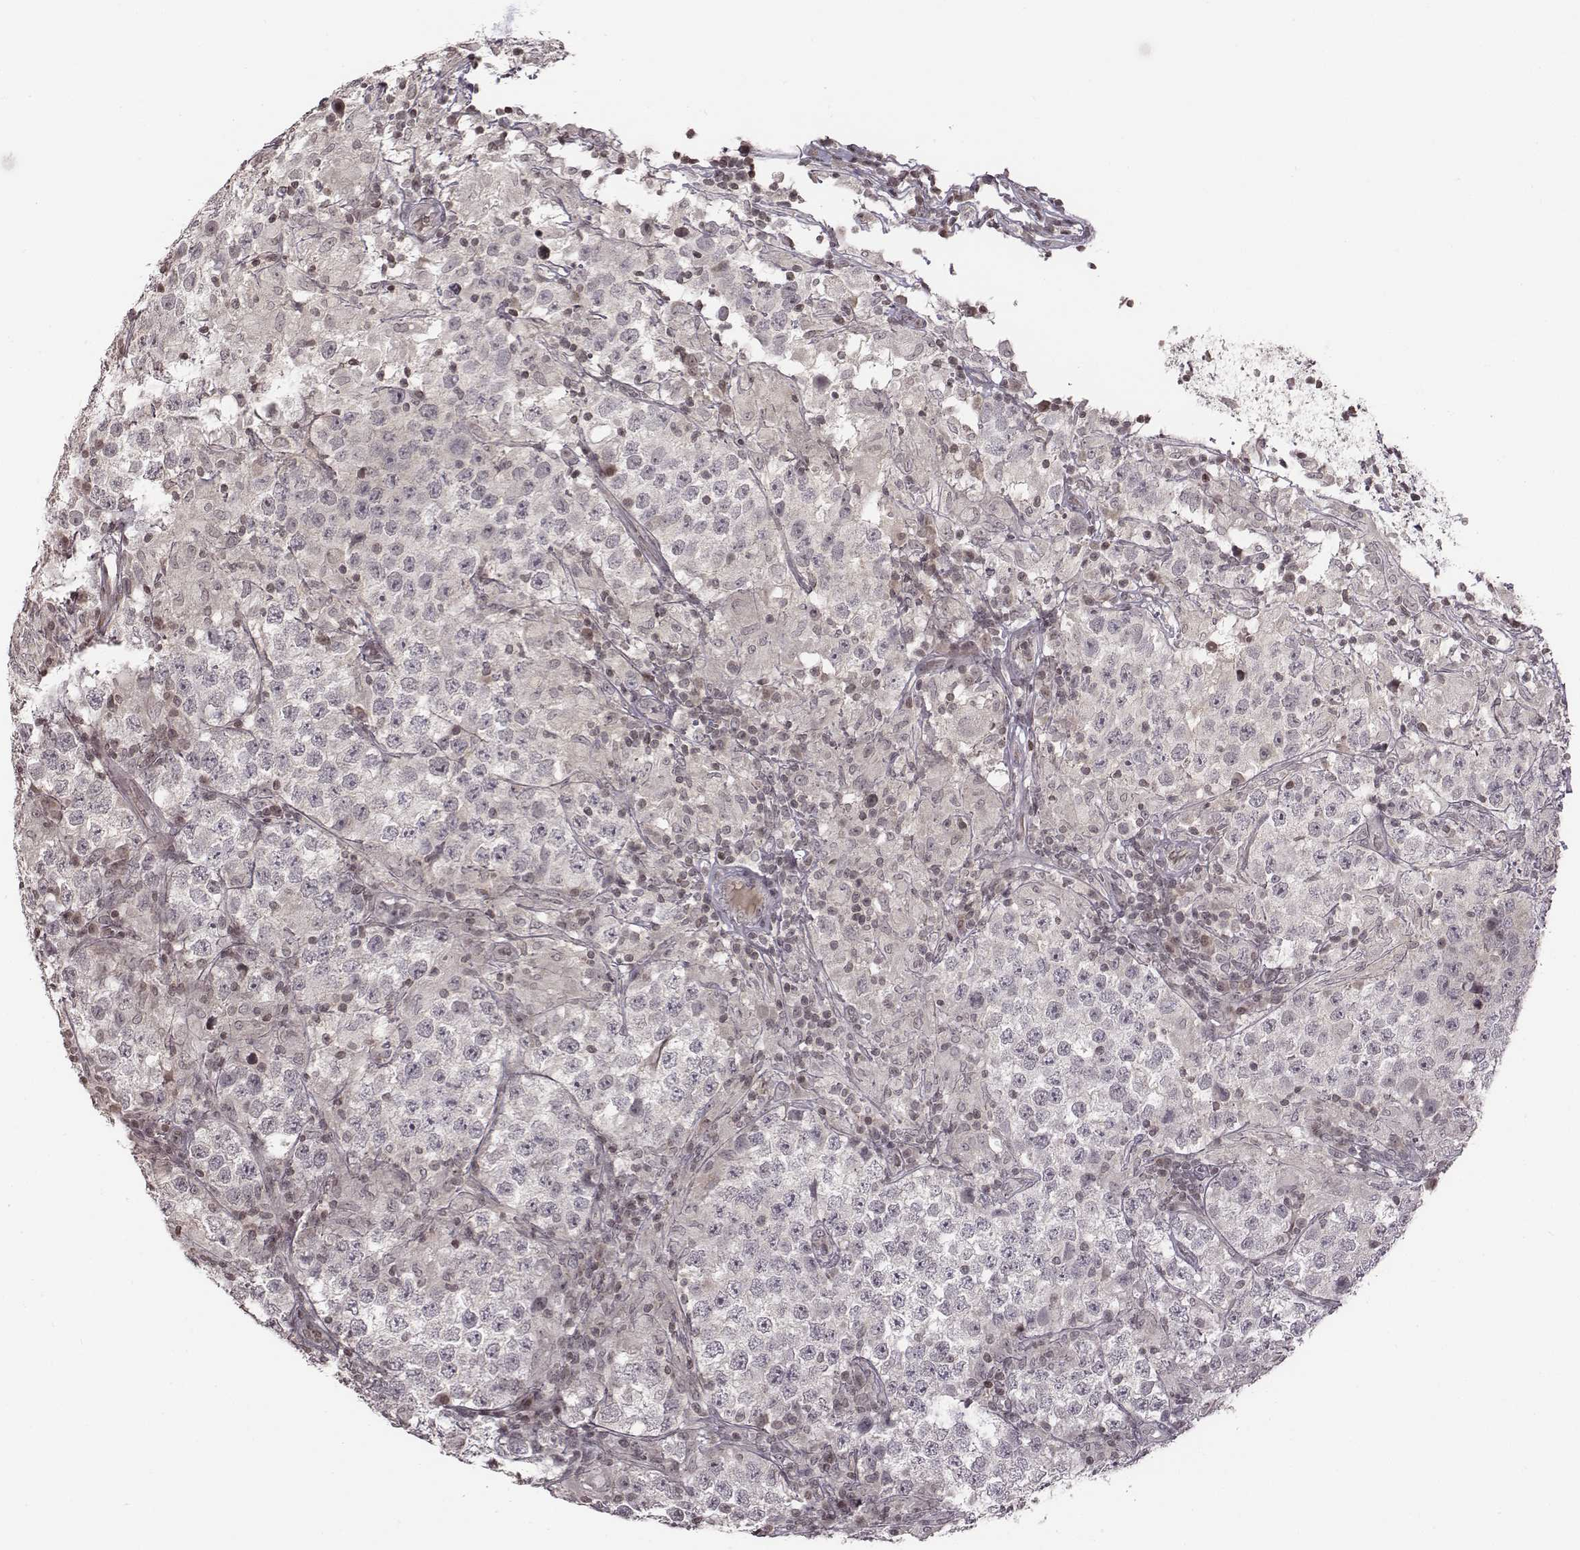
{"staining": {"intensity": "negative", "quantity": "none", "location": "none"}, "tissue": "testis cancer", "cell_type": "Tumor cells", "image_type": "cancer", "snomed": [{"axis": "morphology", "description": "Seminoma, NOS"}, {"axis": "morphology", "description": "Carcinoma, Embryonal, NOS"}, {"axis": "topography", "description": "Testis"}], "caption": "Protein analysis of testis cancer demonstrates no significant positivity in tumor cells.", "gene": "GRM4", "patient": {"sex": "male", "age": 41}}